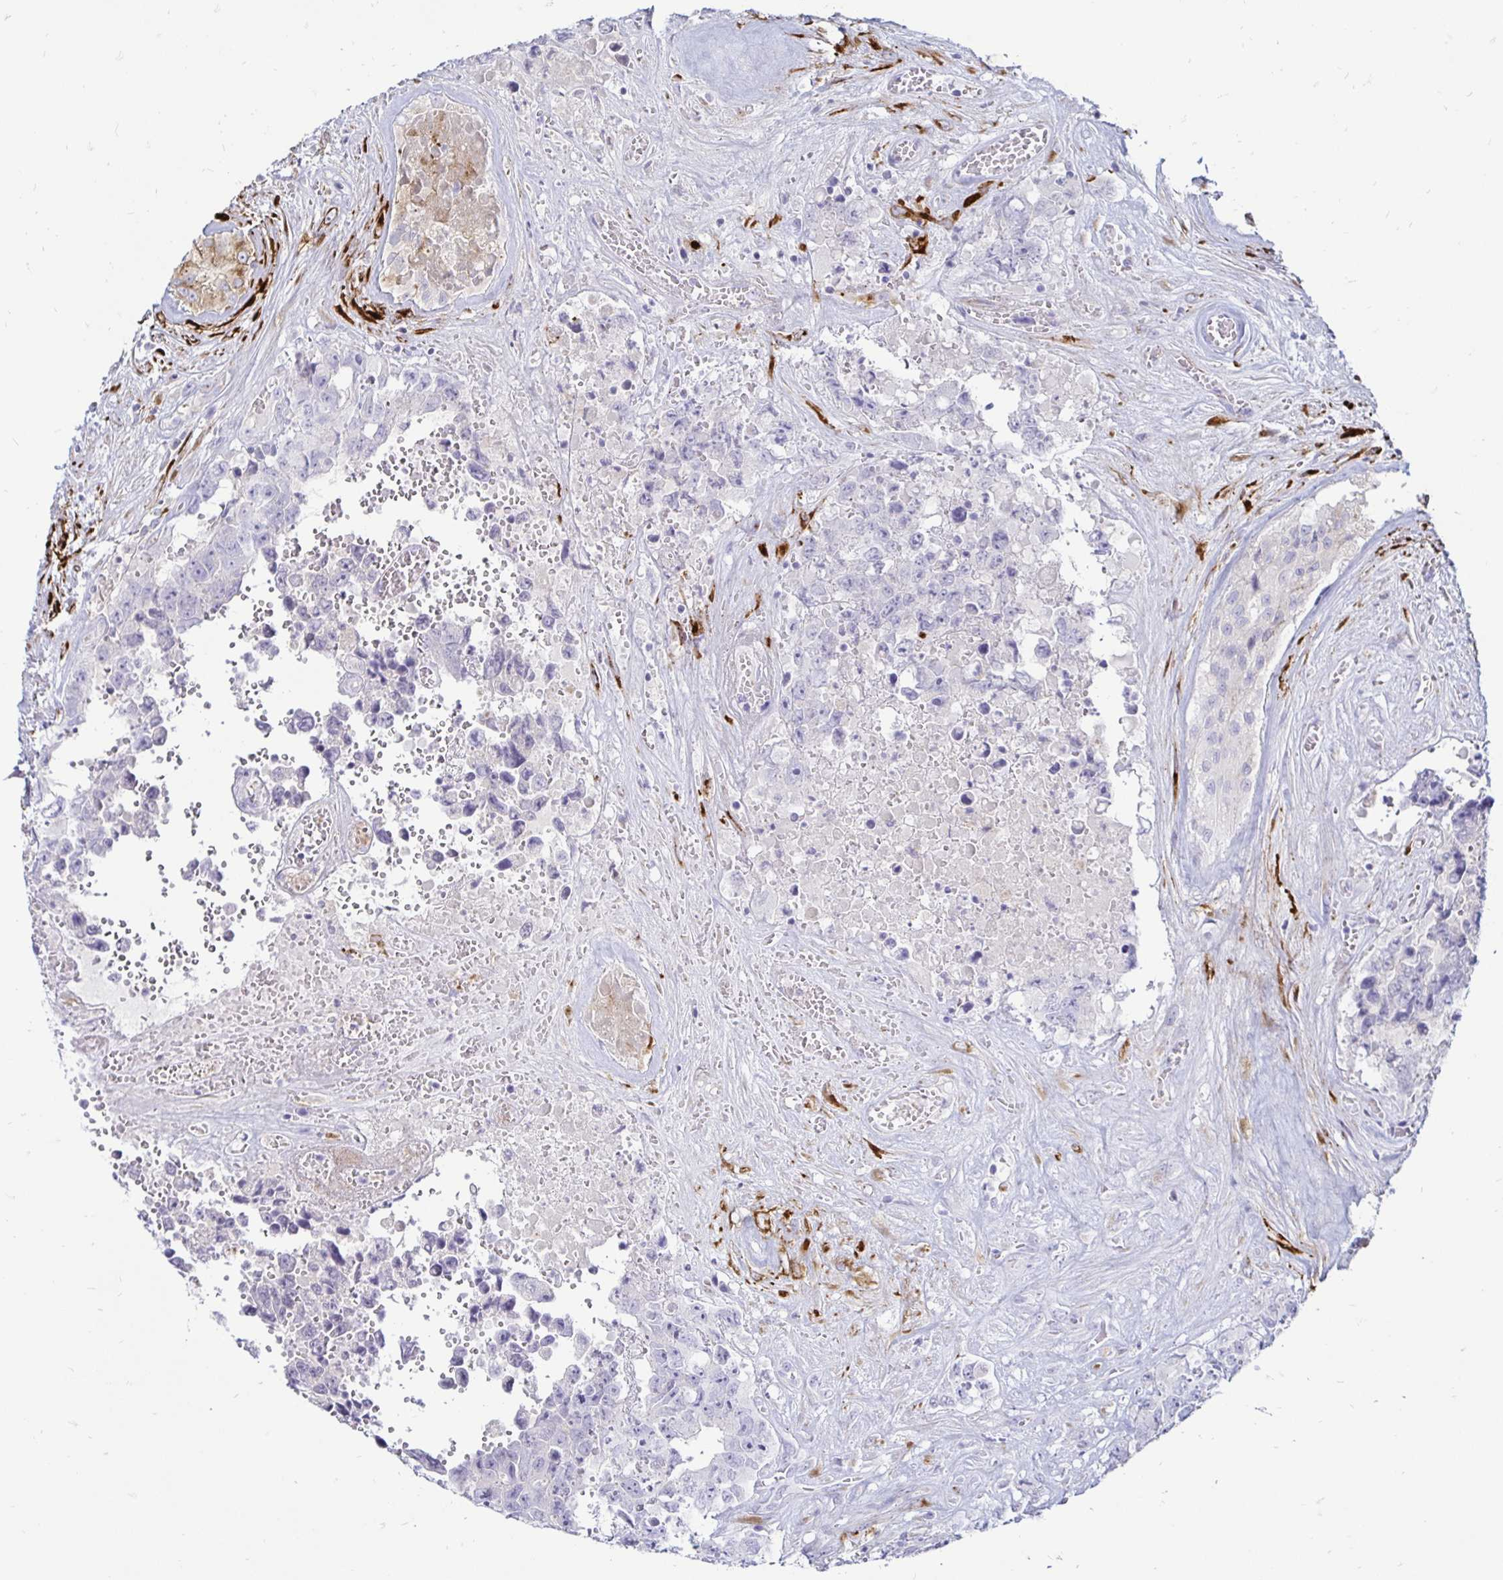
{"staining": {"intensity": "negative", "quantity": "none", "location": "none"}, "tissue": "testis cancer", "cell_type": "Tumor cells", "image_type": "cancer", "snomed": [{"axis": "morphology", "description": "Normal tissue, NOS"}, {"axis": "morphology", "description": "Carcinoma, Embryonal, NOS"}, {"axis": "topography", "description": "Testis"}, {"axis": "topography", "description": "Epididymis"}], "caption": "Immunohistochemistry (IHC) histopathology image of human testis cancer (embryonal carcinoma) stained for a protein (brown), which exhibits no expression in tumor cells. (Brightfield microscopy of DAB immunohistochemistry at high magnification).", "gene": "TIMP1", "patient": {"sex": "male", "age": 25}}